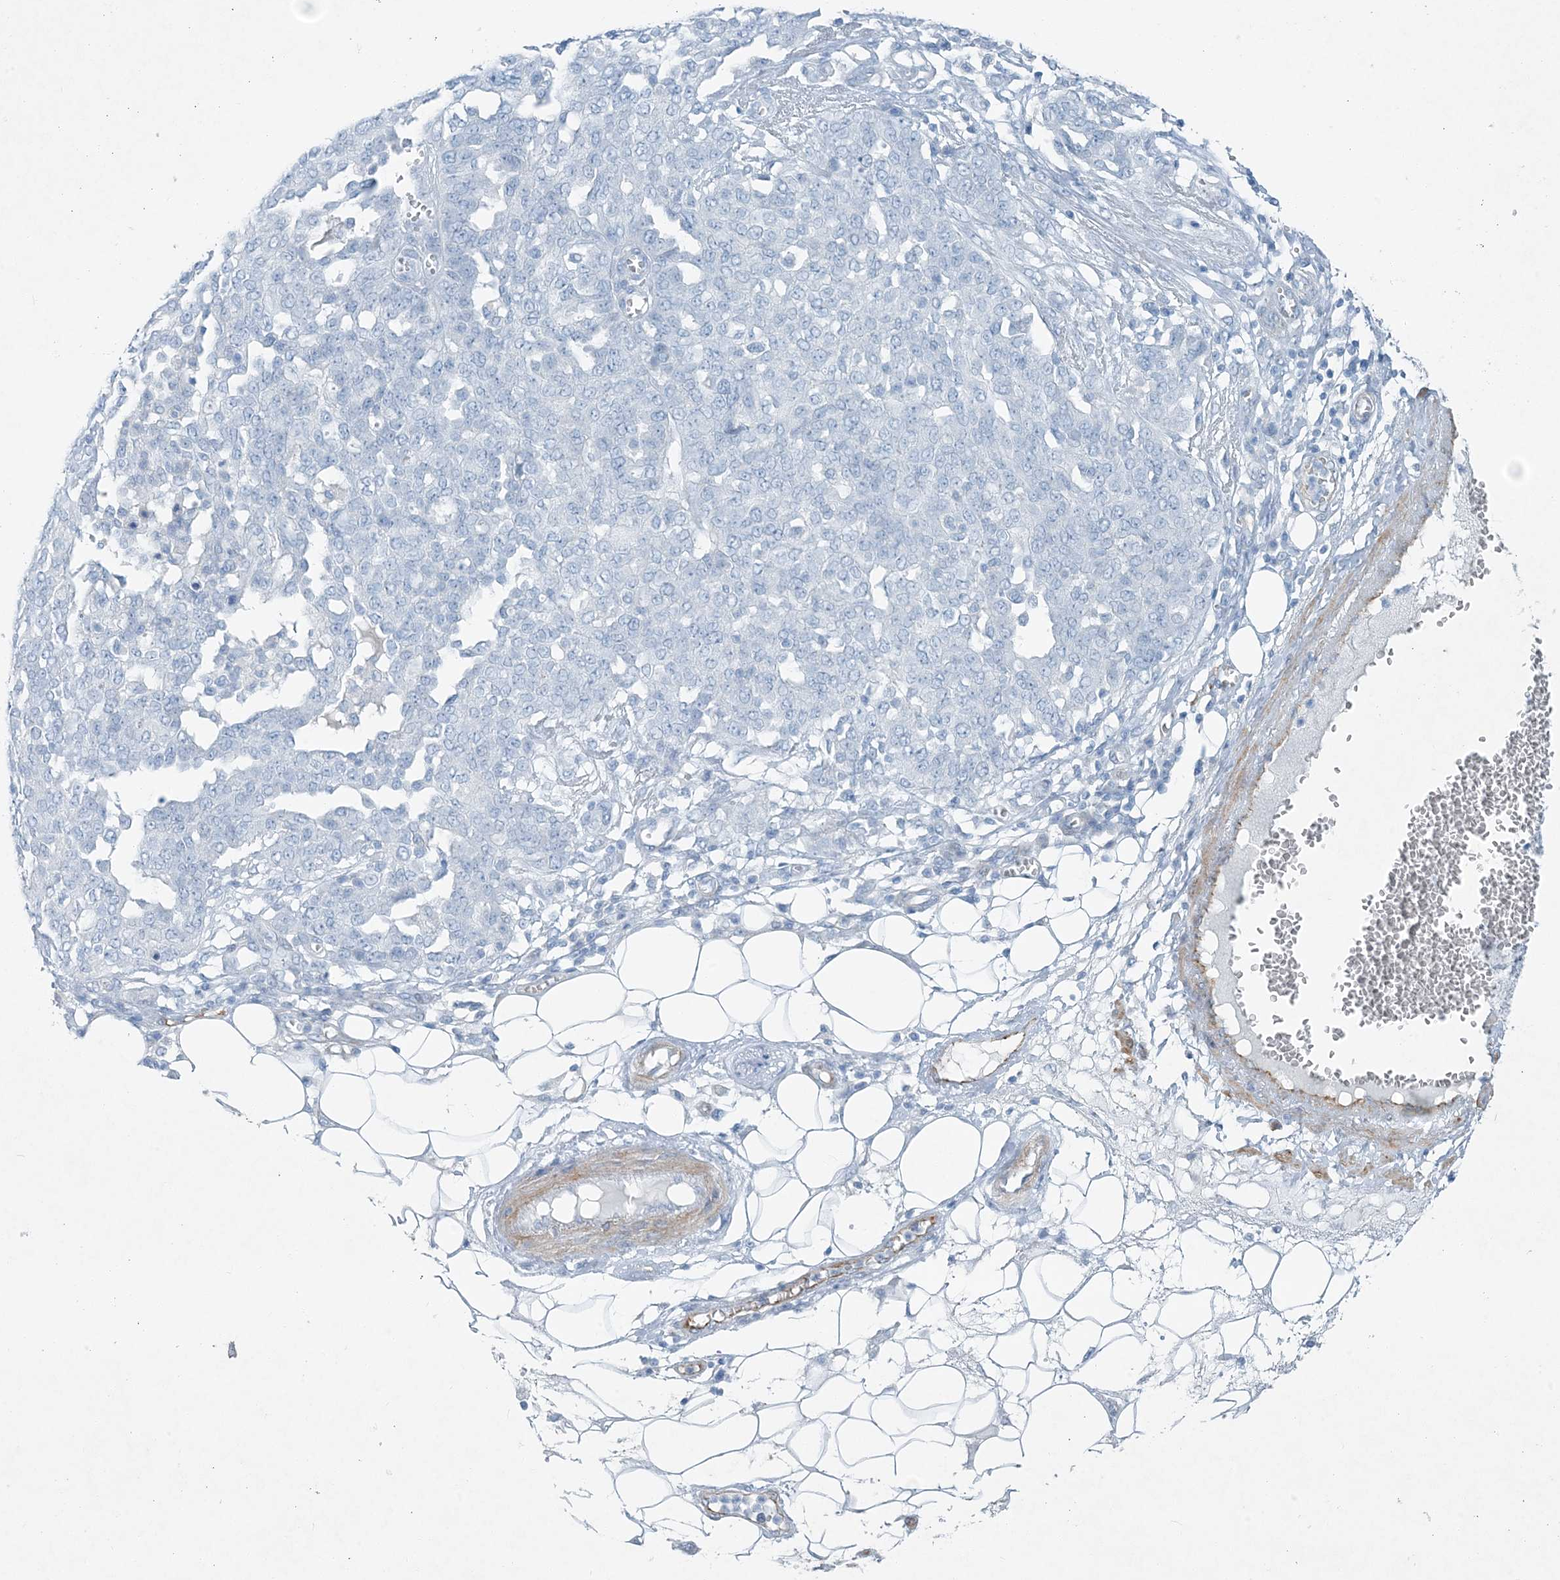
{"staining": {"intensity": "negative", "quantity": "none", "location": "none"}, "tissue": "ovarian cancer", "cell_type": "Tumor cells", "image_type": "cancer", "snomed": [{"axis": "morphology", "description": "Cystadenocarcinoma, serous, NOS"}, {"axis": "topography", "description": "Soft tissue"}, {"axis": "topography", "description": "Ovary"}], "caption": "A micrograph of ovarian cancer (serous cystadenocarcinoma) stained for a protein reveals no brown staining in tumor cells. (DAB immunohistochemistry (IHC) visualized using brightfield microscopy, high magnification).", "gene": "PGM5", "patient": {"sex": "female", "age": 57}}